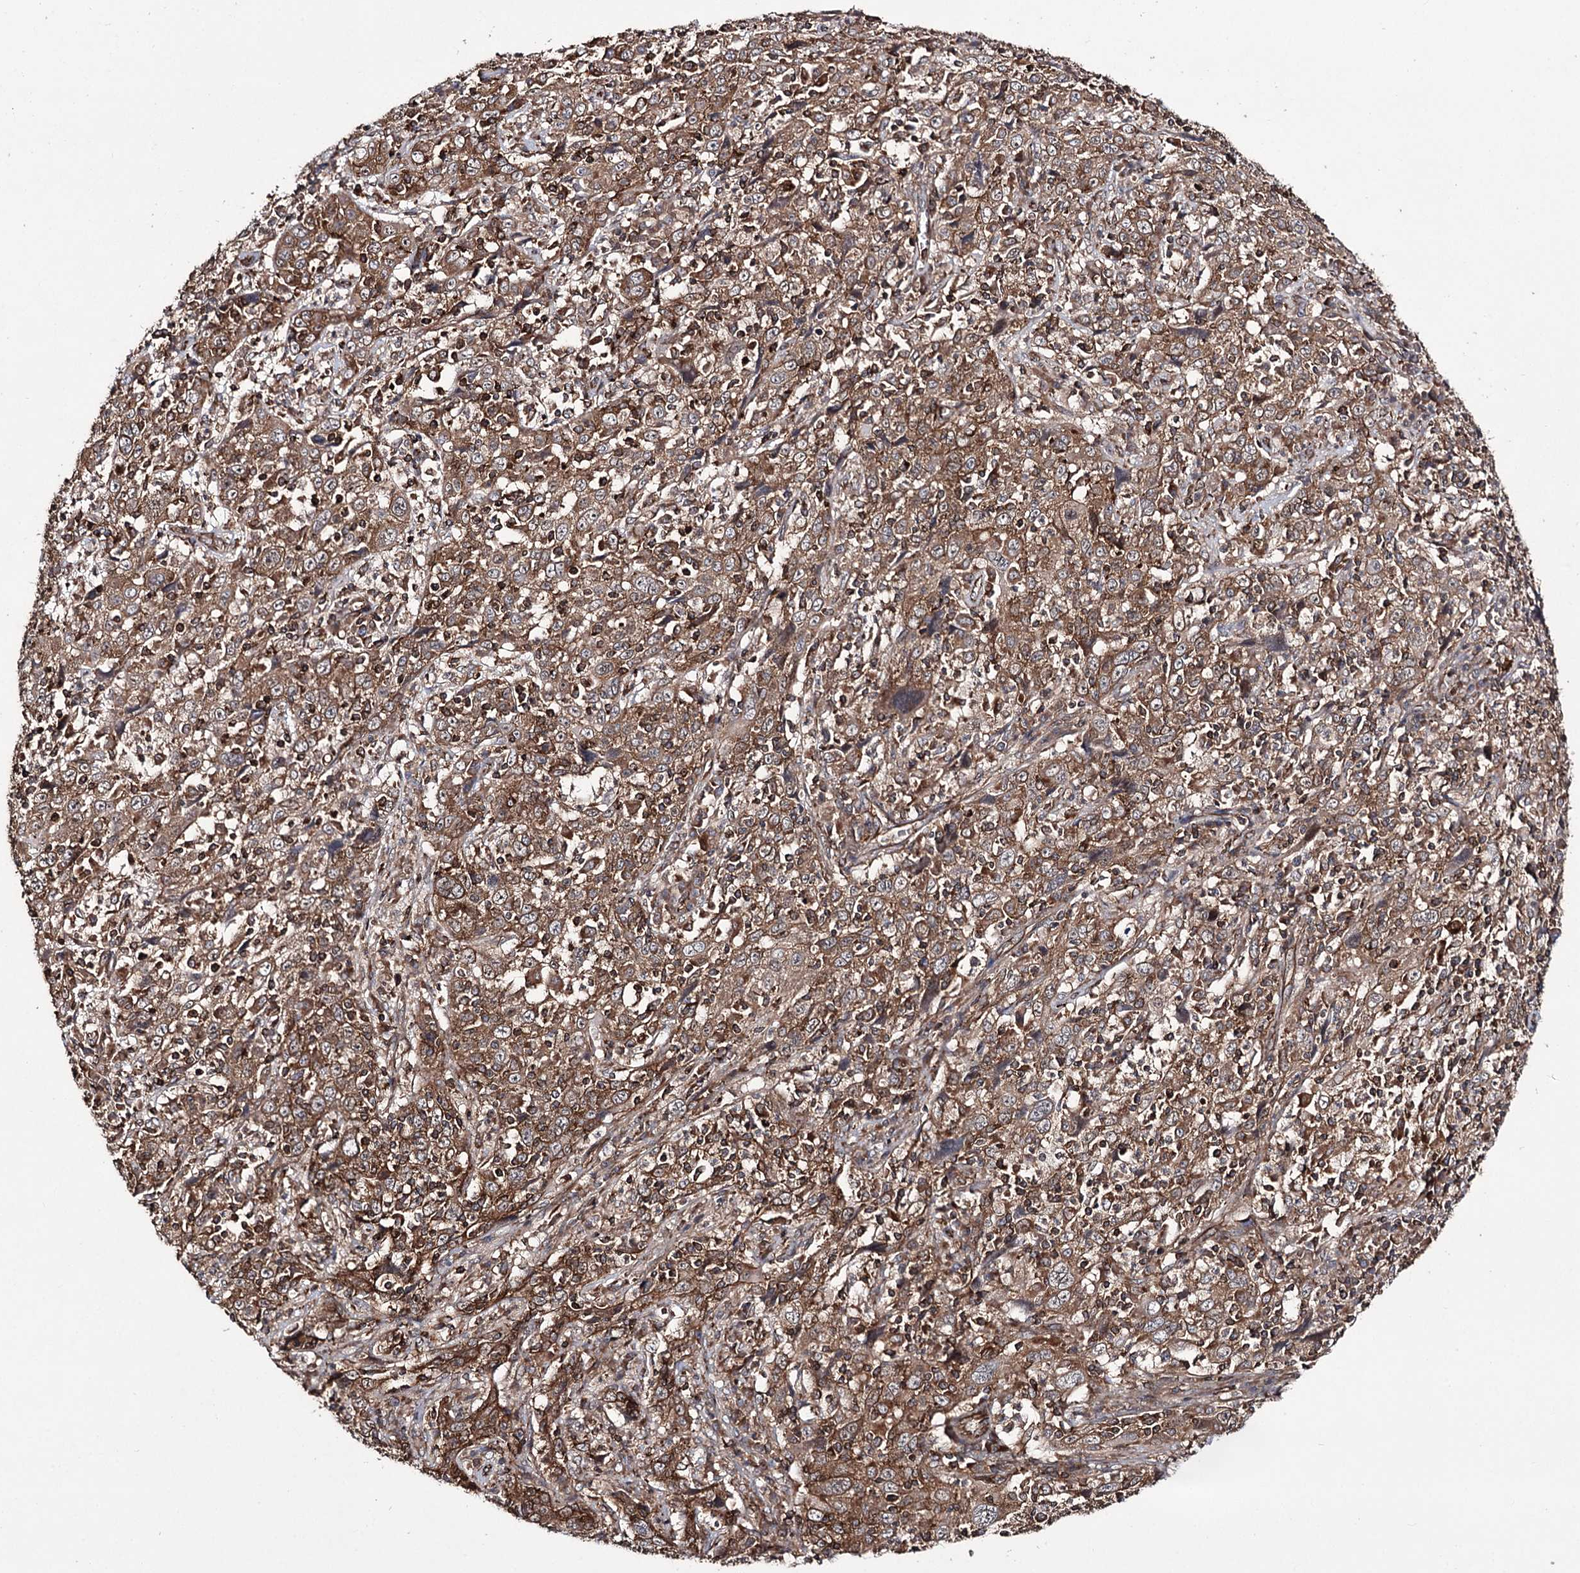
{"staining": {"intensity": "moderate", "quantity": ">75%", "location": "cytoplasmic/membranous"}, "tissue": "cervical cancer", "cell_type": "Tumor cells", "image_type": "cancer", "snomed": [{"axis": "morphology", "description": "Squamous cell carcinoma, NOS"}, {"axis": "topography", "description": "Cervix"}], "caption": "Human cervical squamous cell carcinoma stained for a protein (brown) exhibits moderate cytoplasmic/membranous positive positivity in approximately >75% of tumor cells.", "gene": "DHX29", "patient": {"sex": "female", "age": 46}}